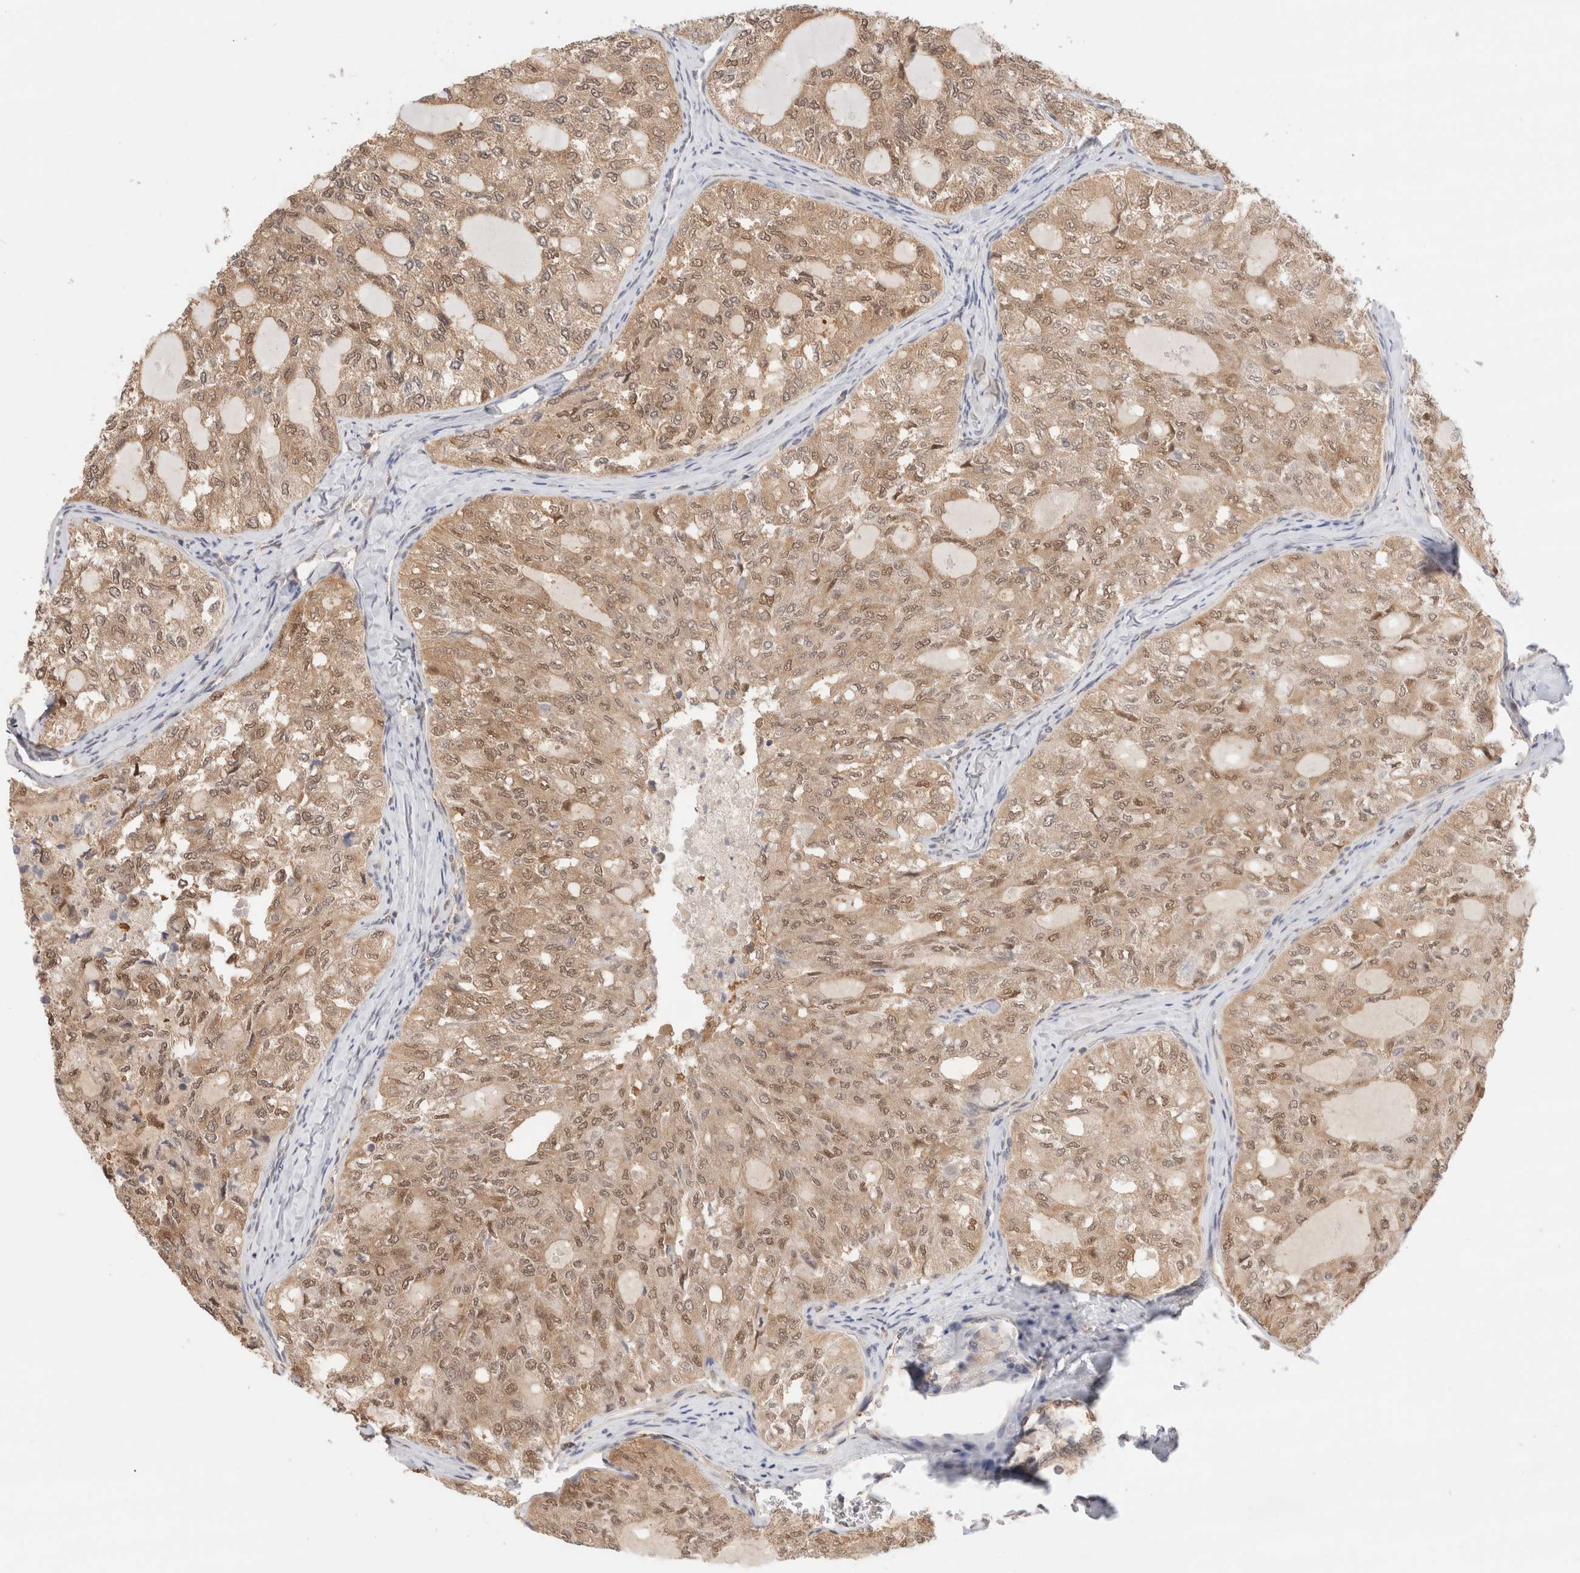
{"staining": {"intensity": "moderate", "quantity": ">75%", "location": "cytoplasmic/membranous,nuclear"}, "tissue": "thyroid cancer", "cell_type": "Tumor cells", "image_type": "cancer", "snomed": [{"axis": "morphology", "description": "Follicular adenoma carcinoma, NOS"}, {"axis": "topography", "description": "Thyroid gland"}], "caption": "Protein expression analysis of human thyroid cancer (follicular adenoma carcinoma) reveals moderate cytoplasmic/membranous and nuclear positivity in about >75% of tumor cells.", "gene": "C17orf97", "patient": {"sex": "male", "age": 75}}